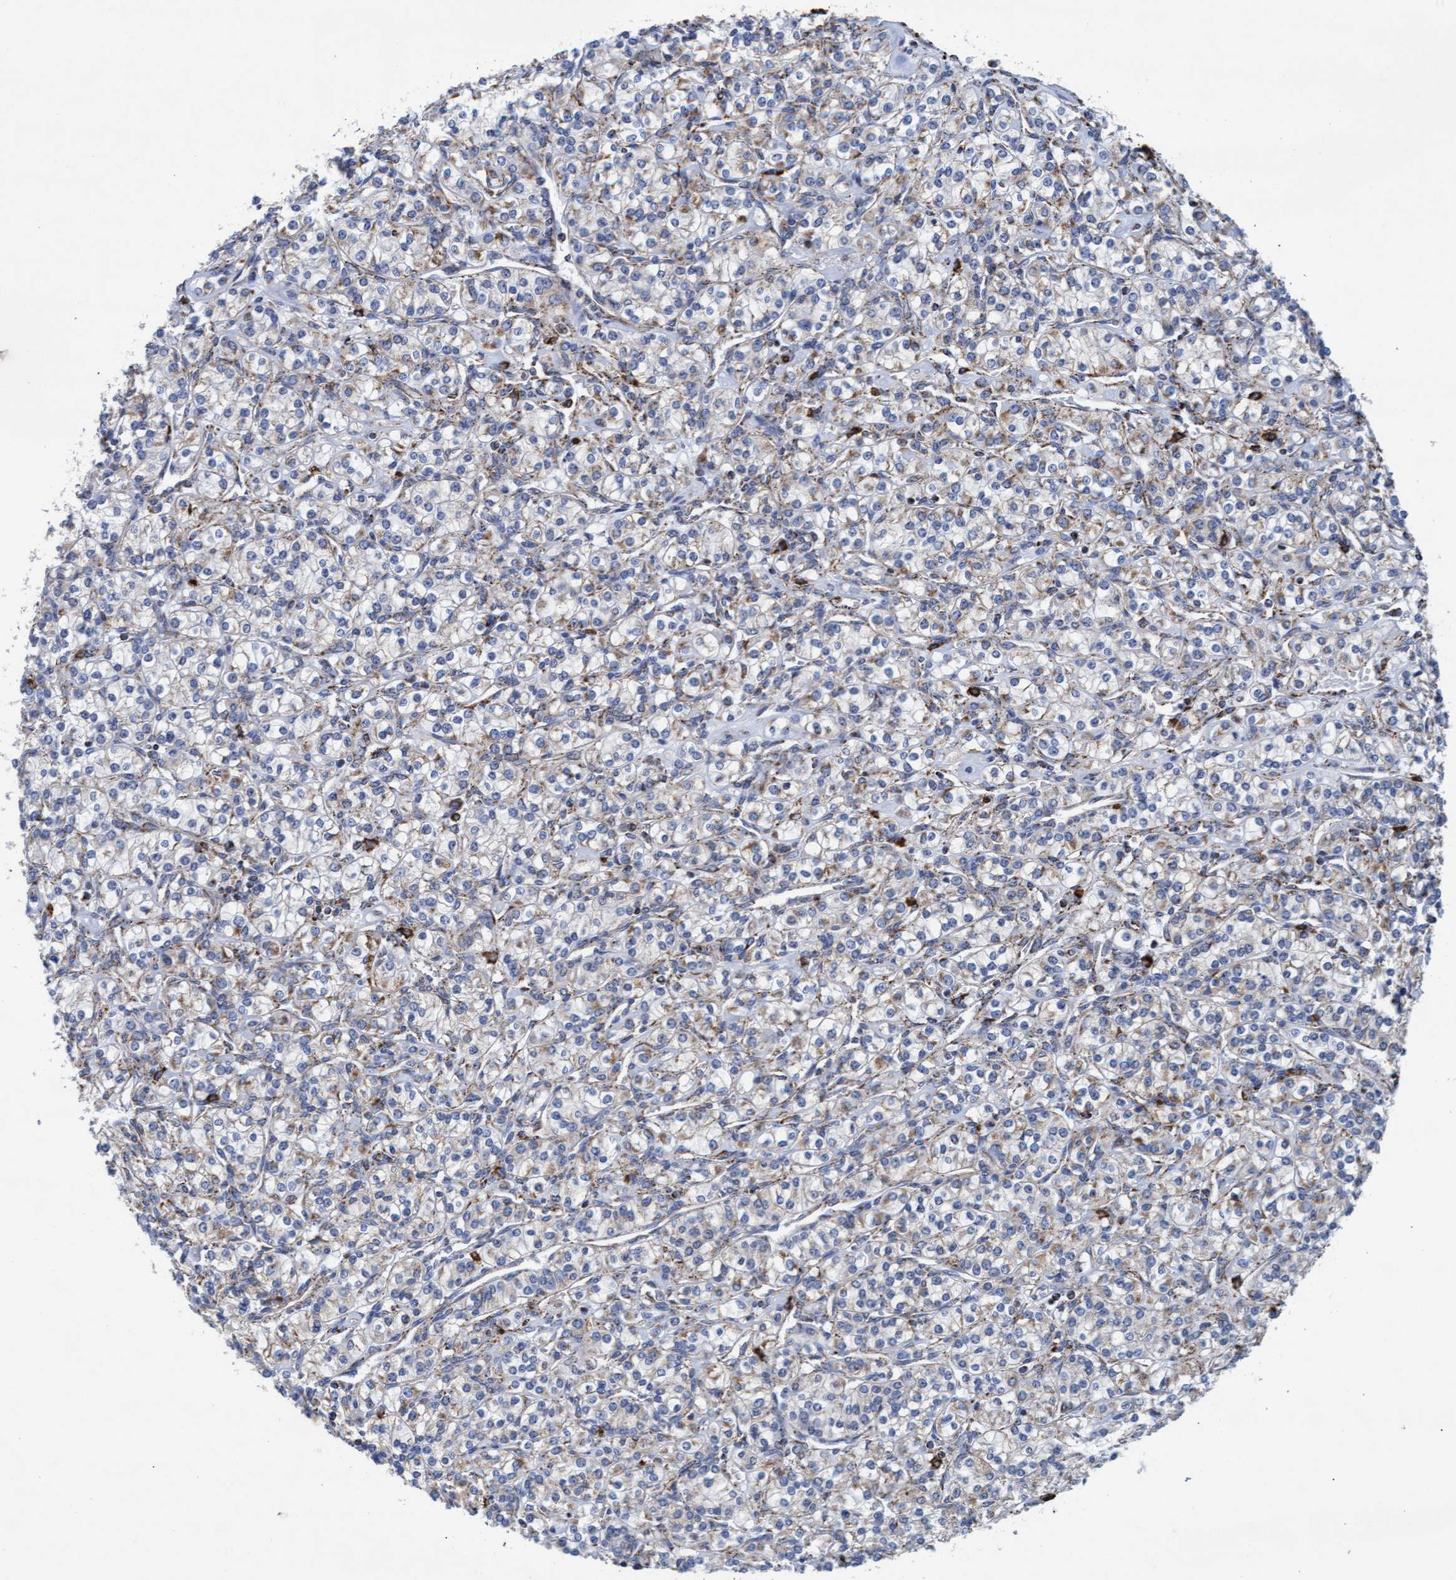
{"staining": {"intensity": "weak", "quantity": "25%-75%", "location": "cytoplasmic/membranous"}, "tissue": "renal cancer", "cell_type": "Tumor cells", "image_type": "cancer", "snomed": [{"axis": "morphology", "description": "Adenocarcinoma, NOS"}, {"axis": "topography", "description": "Kidney"}], "caption": "Tumor cells demonstrate weak cytoplasmic/membranous positivity in about 25%-75% of cells in renal cancer. The protein is stained brown, and the nuclei are stained in blue (DAB (3,3'-diaminobenzidine) IHC with brightfield microscopy, high magnification).", "gene": "MRPL38", "patient": {"sex": "male", "age": 77}}